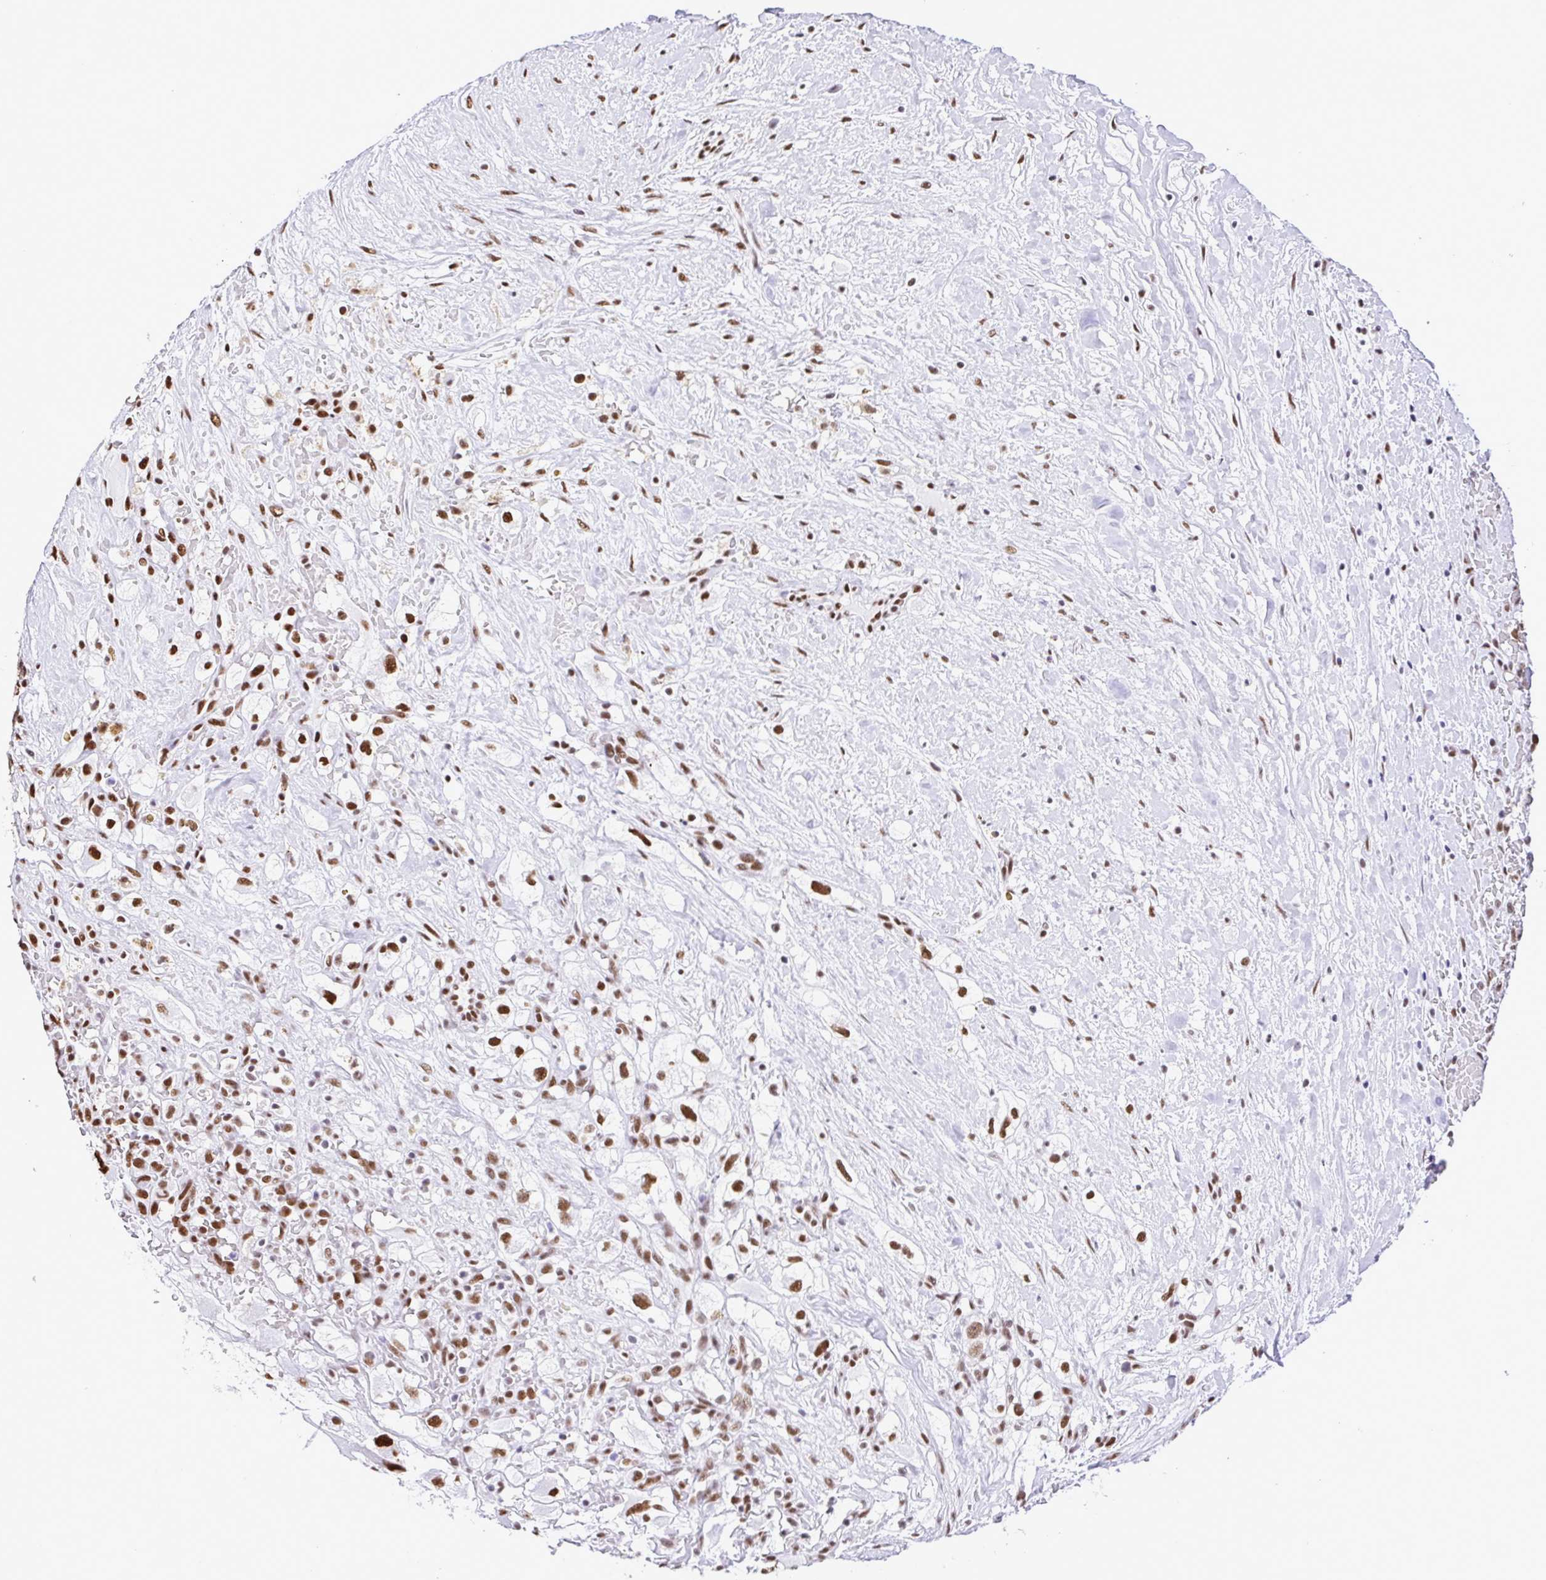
{"staining": {"intensity": "strong", "quantity": ">75%", "location": "nuclear"}, "tissue": "renal cancer", "cell_type": "Tumor cells", "image_type": "cancer", "snomed": [{"axis": "morphology", "description": "Adenocarcinoma, NOS"}, {"axis": "topography", "description": "Kidney"}], "caption": "Tumor cells exhibit strong nuclear staining in about >75% of cells in adenocarcinoma (renal).", "gene": "TRIM28", "patient": {"sex": "male", "age": 59}}